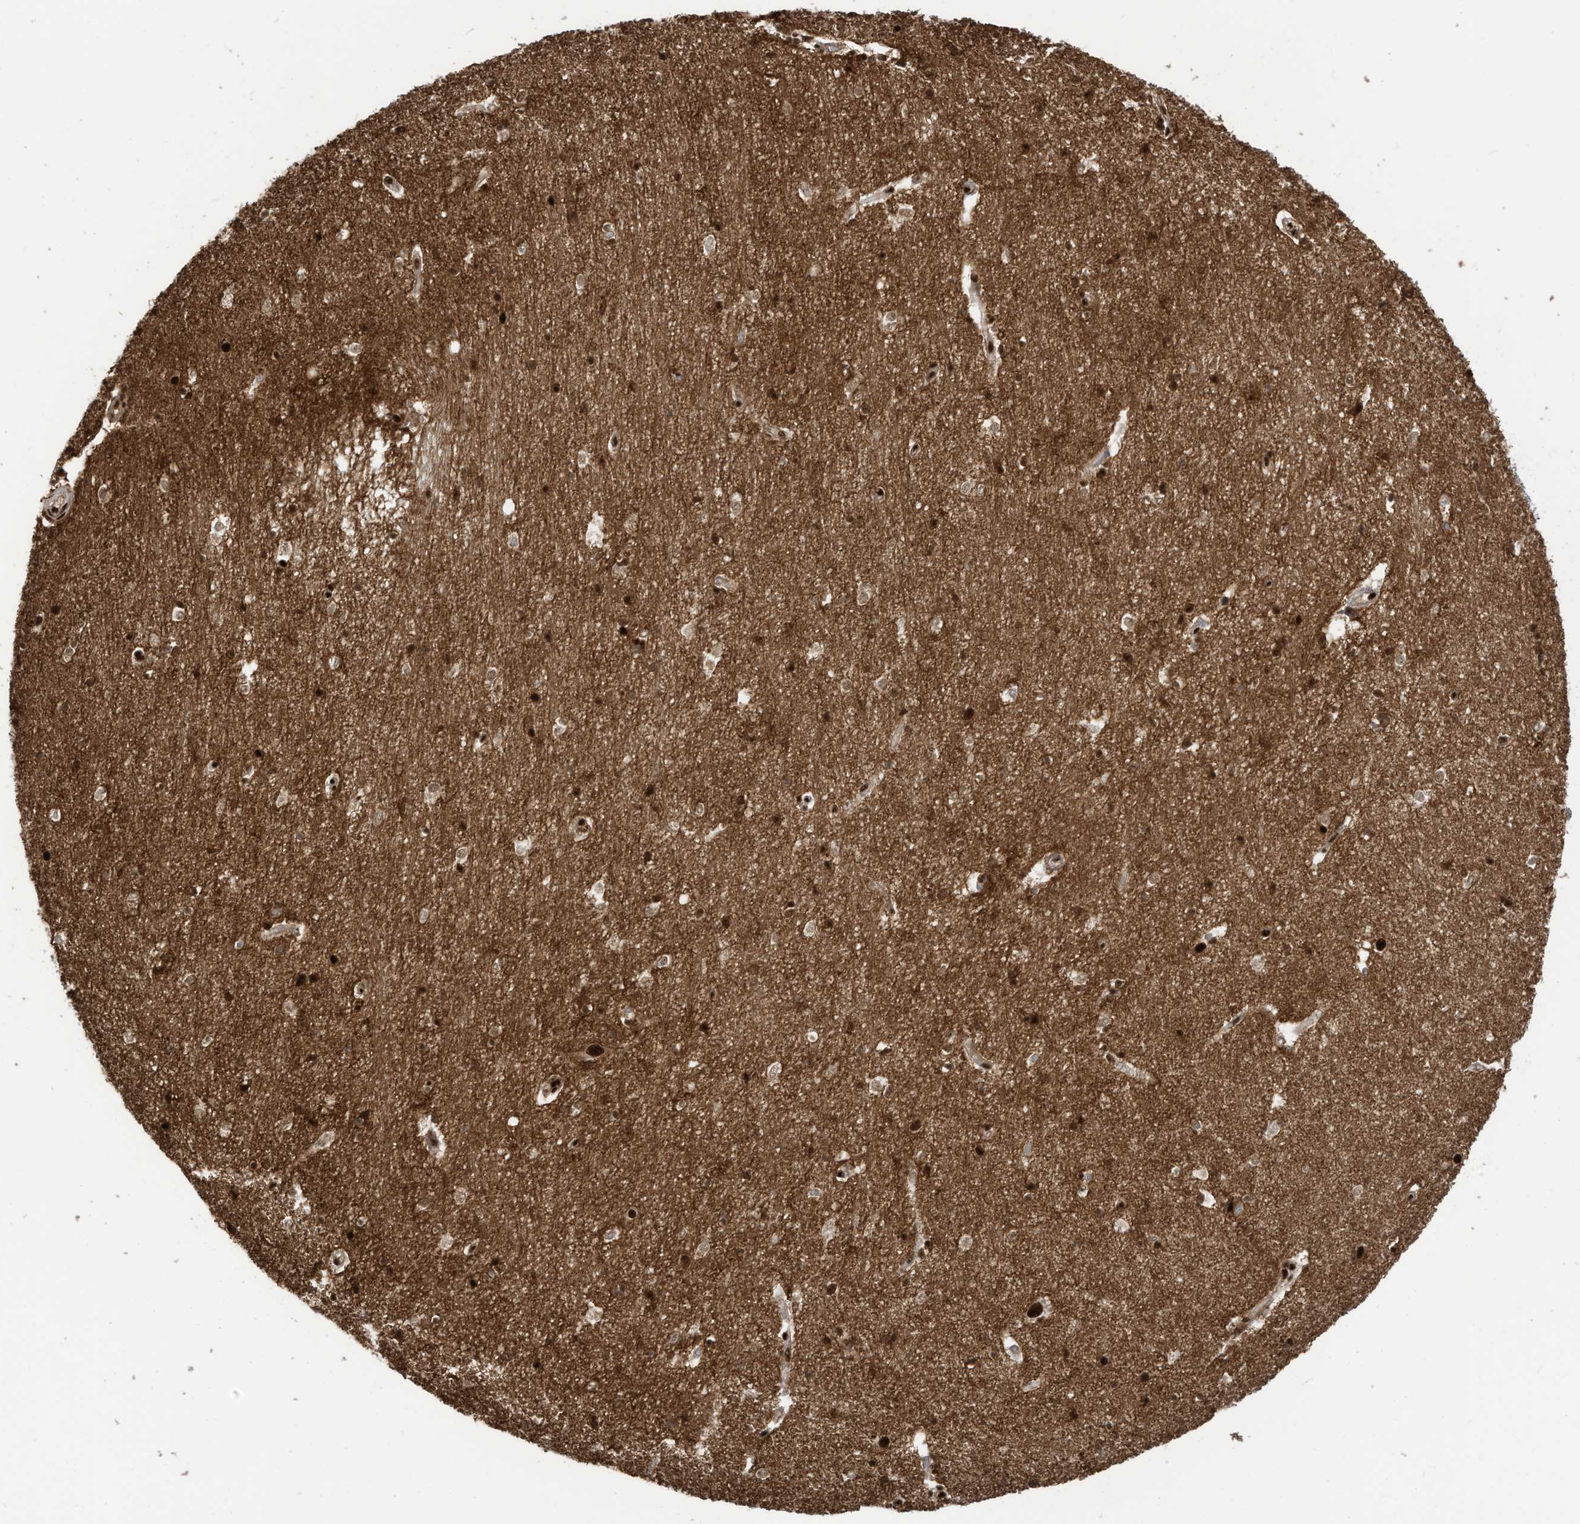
{"staining": {"intensity": "strong", "quantity": "25%-75%", "location": "nuclear"}, "tissue": "hippocampus", "cell_type": "Glial cells", "image_type": "normal", "snomed": [{"axis": "morphology", "description": "Normal tissue, NOS"}, {"axis": "topography", "description": "Hippocampus"}], "caption": "Immunohistochemistry (IHC) image of unremarkable hippocampus: human hippocampus stained using immunohistochemistry displays high levels of strong protein expression localized specifically in the nuclear of glial cells, appearing as a nuclear brown color.", "gene": "SF3A3", "patient": {"sex": "female", "age": 64}}